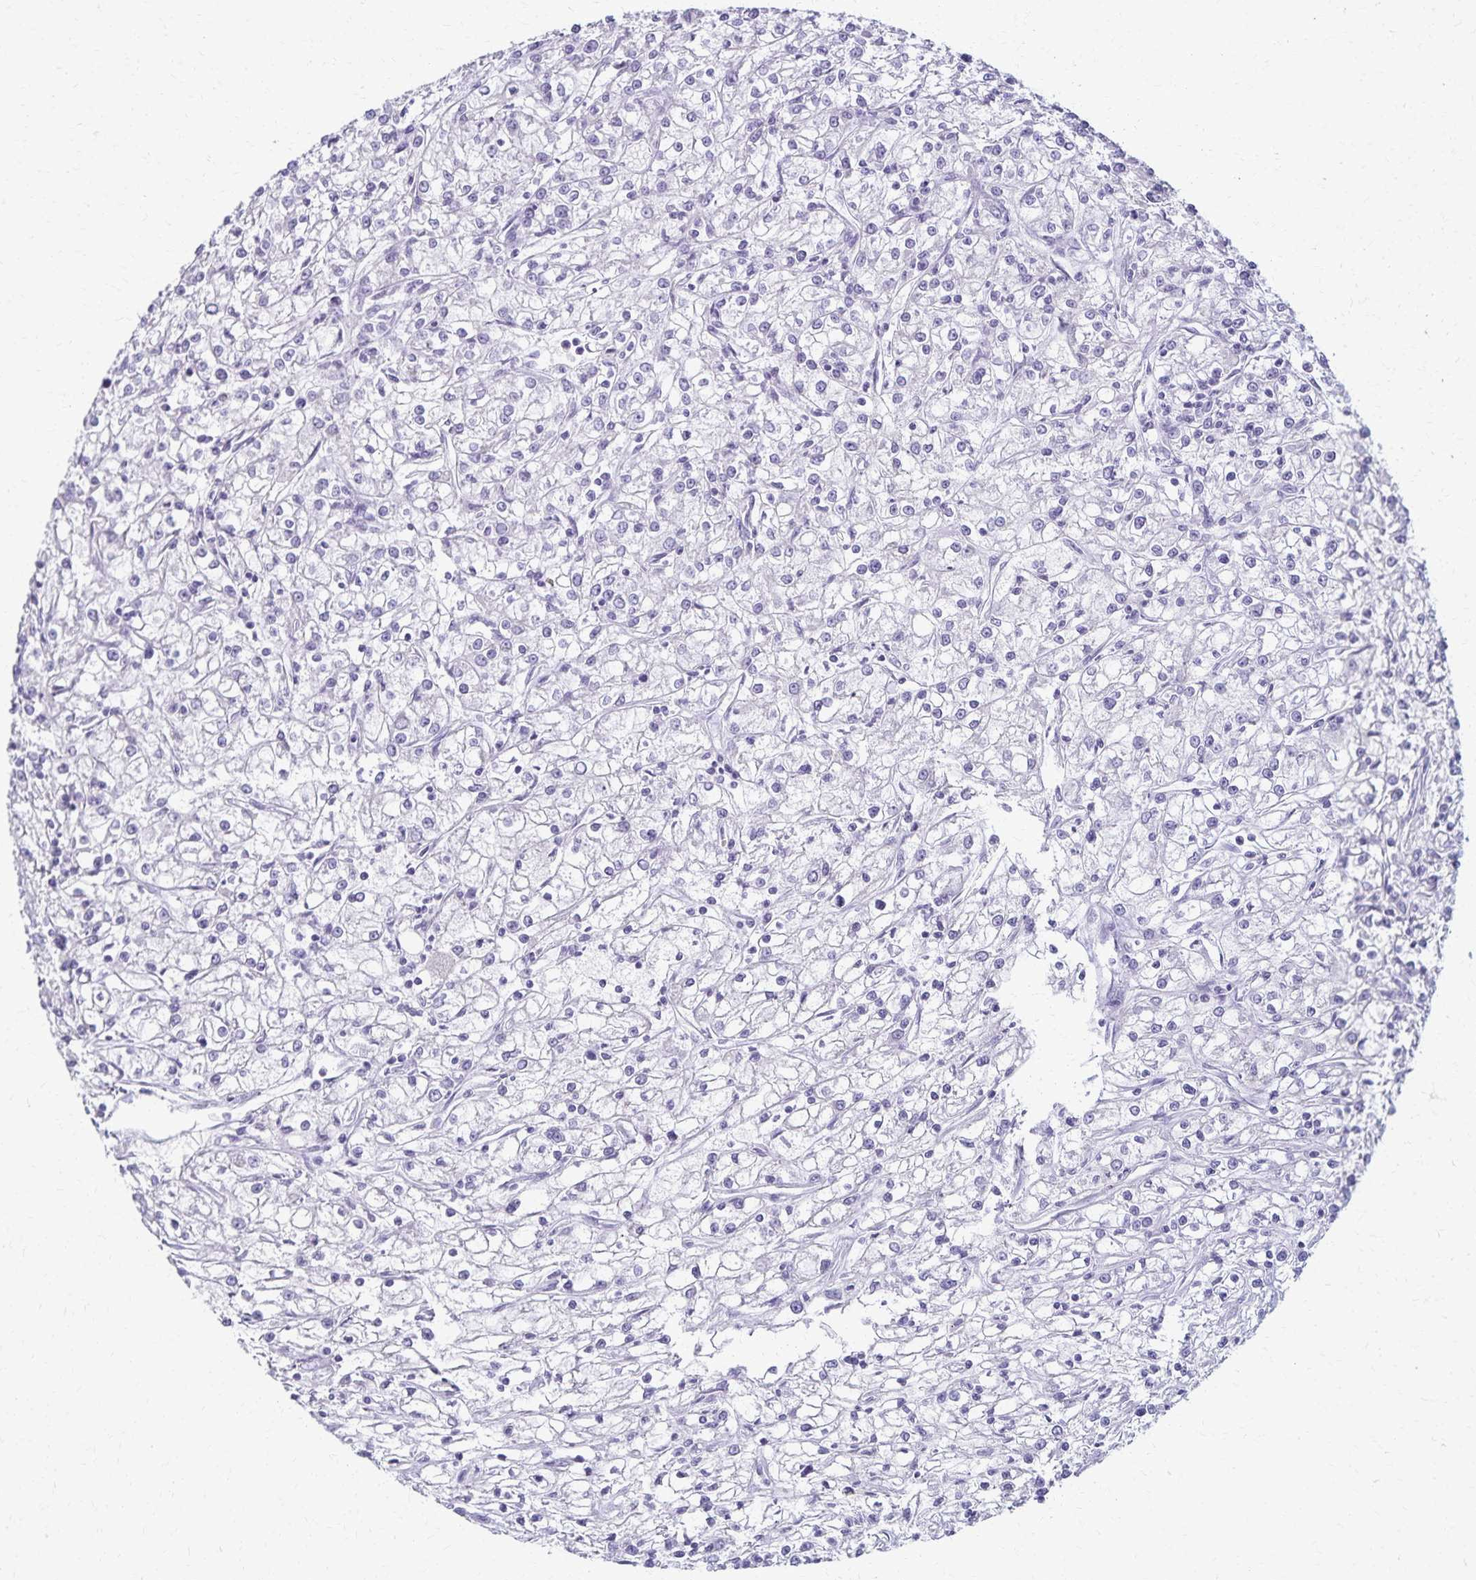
{"staining": {"intensity": "negative", "quantity": "none", "location": "none"}, "tissue": "renal cancer", "cell_type": "Tumor cells", "image_type": "cancer", "snomed": [{"axis": "morphology", "description": "Adenocarcinoma, NOS"}, {"axis": "topography", "description": "Kidney"}], "caption": "Immunohistochemistry (IHC) micrograph of human renal adenocarcinoma stained for a protein (brown), which displays no staining in tumor cells.", "gene": "KISS1", "patient": {"sex": "female", "age": 59}}